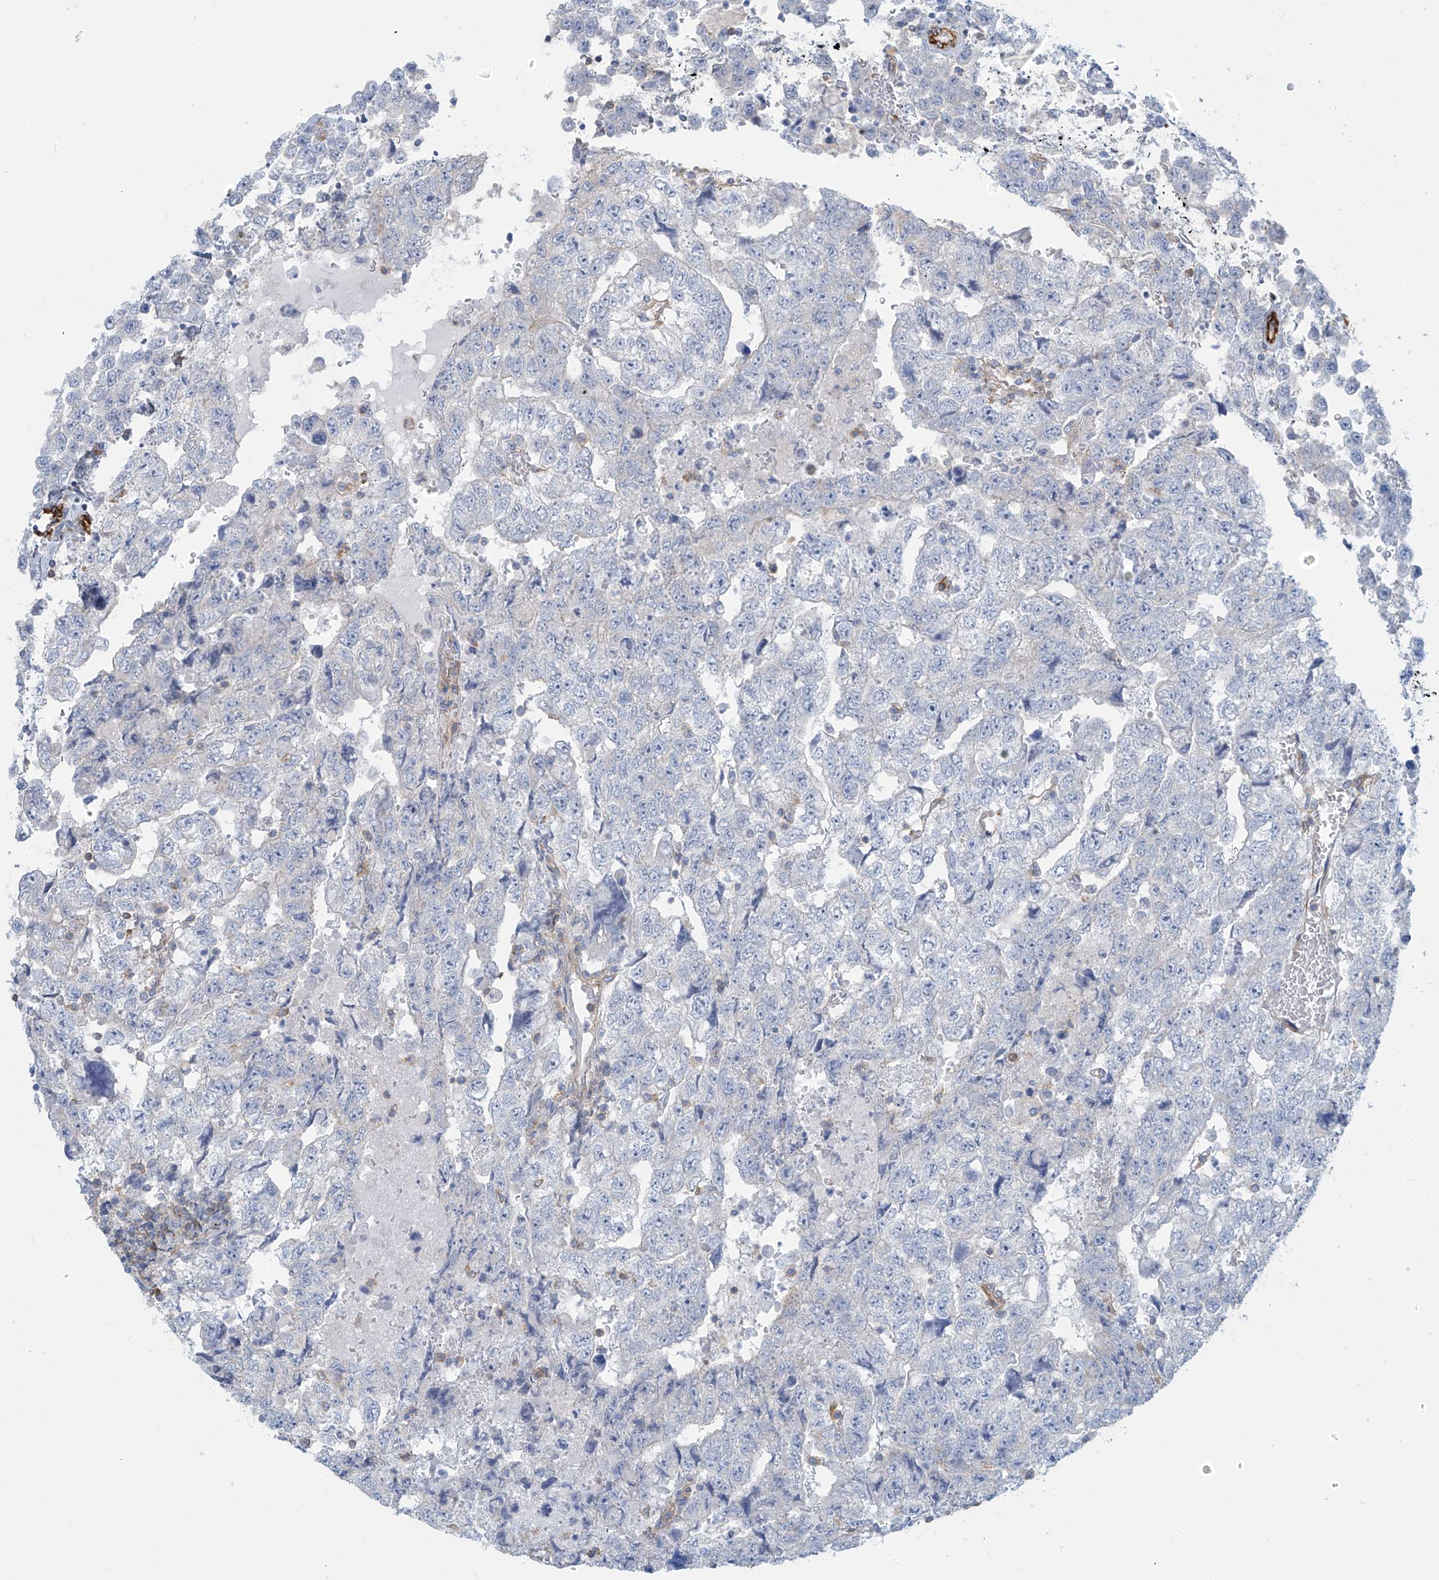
{"staining": {"intensity": "negative", "quantity": "none", "location": "none"}, "tissue": "testis cancer", "cell_type": "Tumor cells", "image_type": "cancer", "snomed": [{"axis": "morphology", "description": "Carcinoma, Embryonal, NOS"}, {"axis": "topography", "description": "Testis"}], "caption": "Testis cancer (embryonal carcinoma) stained for a protein using immunohistochemistry reveals no expression tumor cells.", "gene": "ZNF846", "patient": {"sex": "male", "age": 36}}